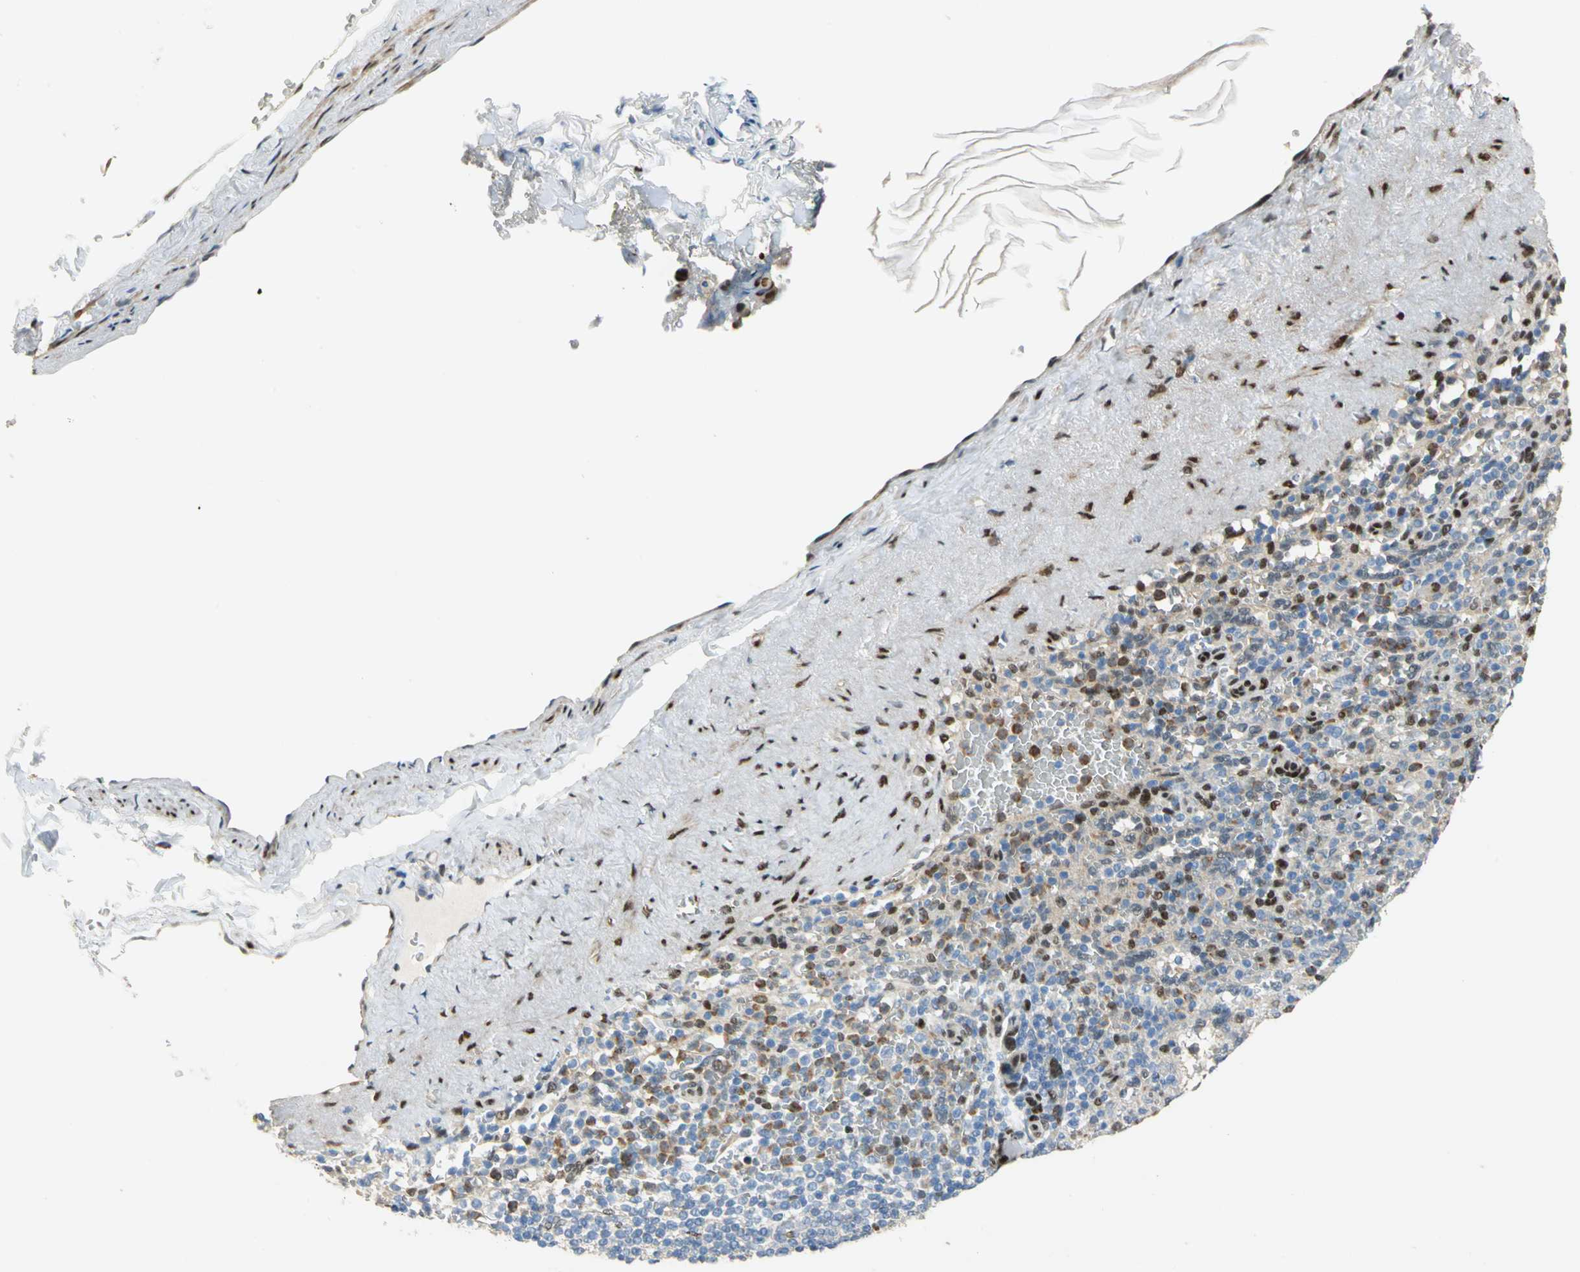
{"staining": {"intensity": "moderate", "quantity": "25%-75%", "location": "cytoplasmic/membranous,nuclear"}, "tissue": "spleen", "cell_type": "Cells in red pulp", "image_type": "normal", "snomed": [{"axis": "morphology", "description": "Normal tissue, NOS"}, {"axis": "topography", "description": "Spleen"}], "caption": "Immunohistochemical staining of benign spleen reveals moderate cytoplasmic/membranous,nuclear protein positivity in approximately 25%-75% of cells in red pulp. The protein of interest is shown in brown color, while the nuclei are stained blue.", "gene": "RBFOX2", "patient": {"sex": "female", "age": 74}}